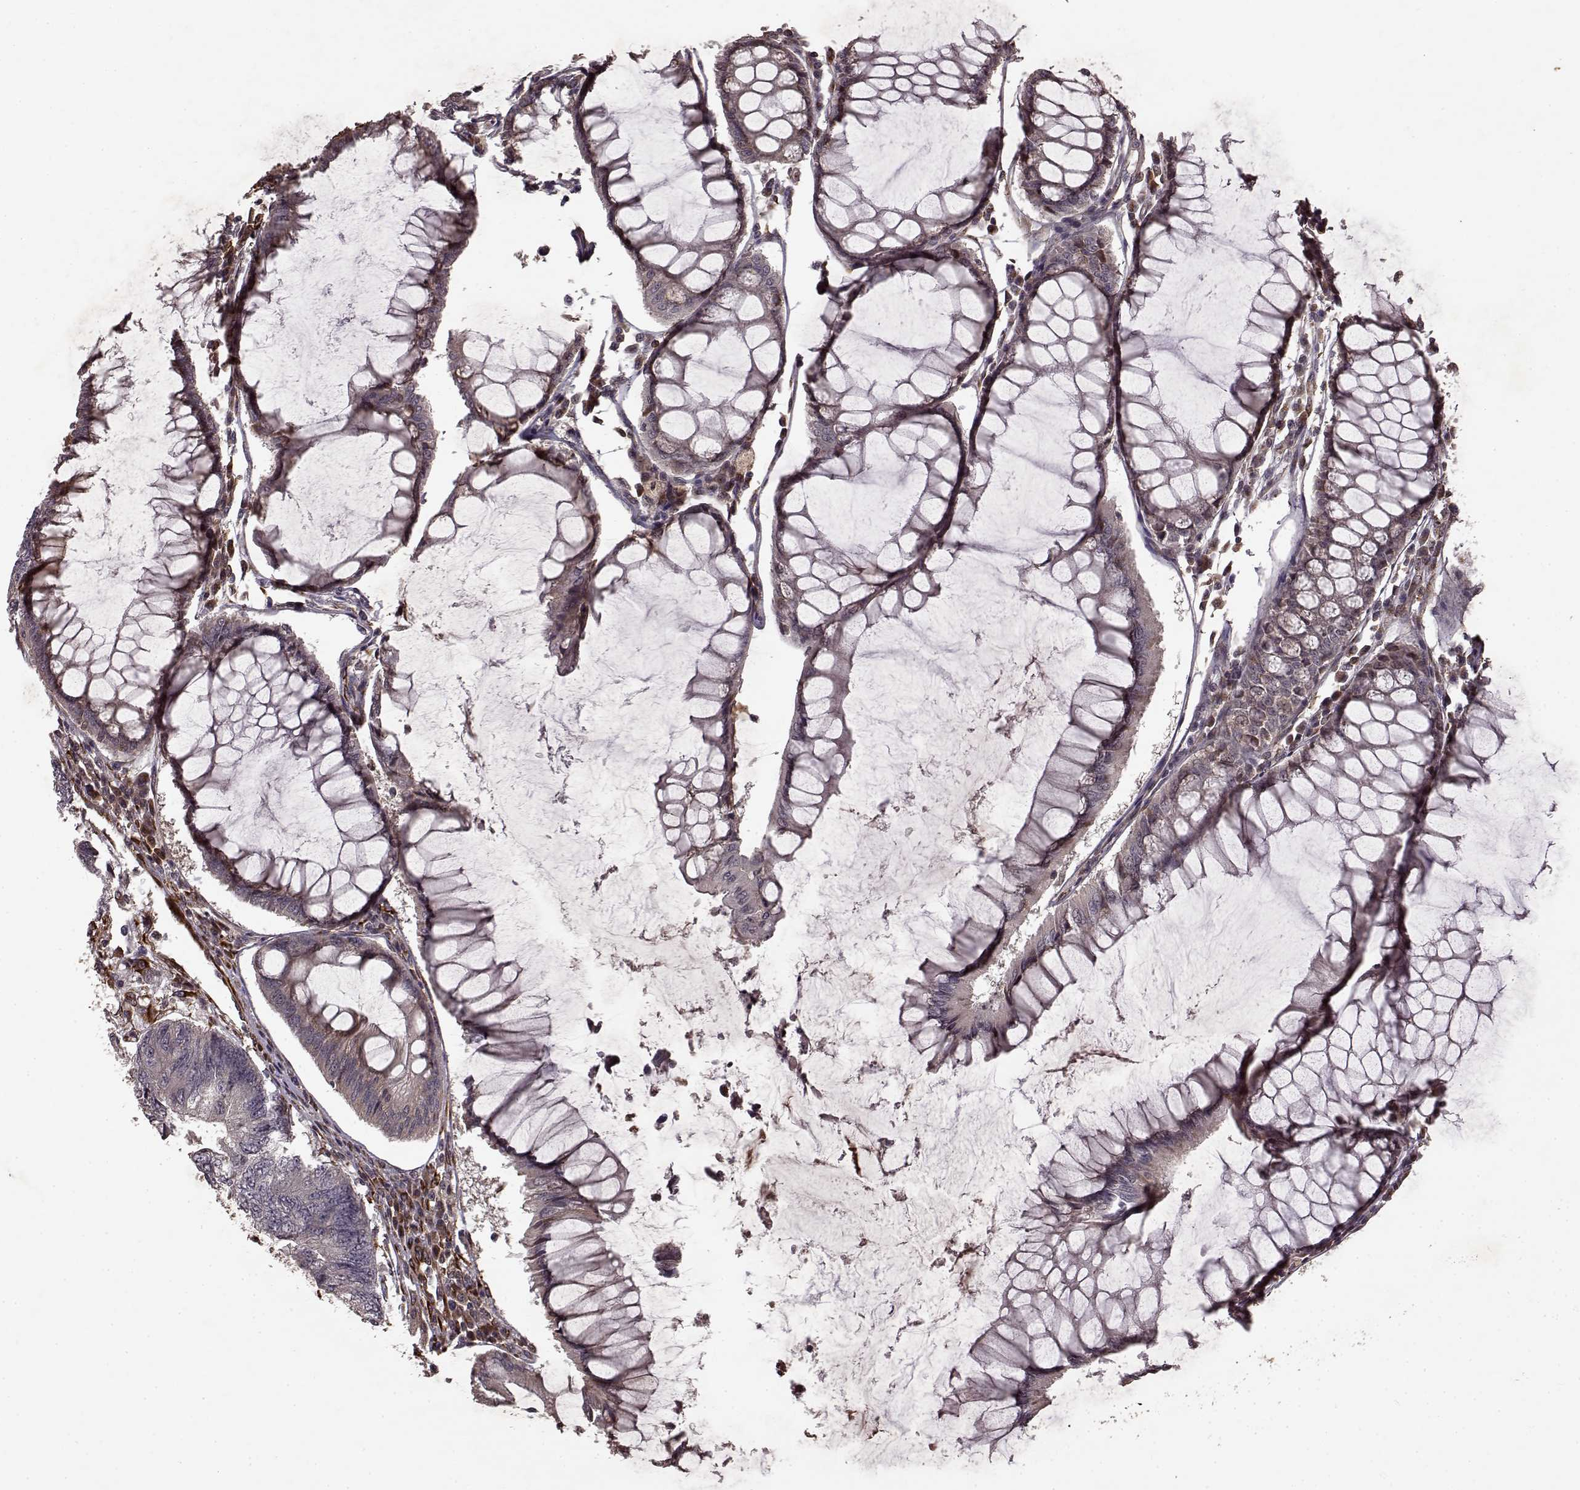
{"staining": {"intensity": "moderate", "quantity": "<25%", "location": "cytoplasmic/membranous"}, "tissue": "colorectal cancer", "cell_type": "Tumor cells", "image_type": "cancer", "snomed": [{"axis": "morphology", "description": "Adenocarcinoma, NOS"}, {"axis": "topography", "description": "Colon"}], "caption": "About <25% of tumor cells in colorectal cancer reveal moderate cytoplasmic/membranous protein positivity as visualized by brown immunohistochemical staining.", "gene": "FSTL1", "patient": {"sex": "female", "age": 65}}